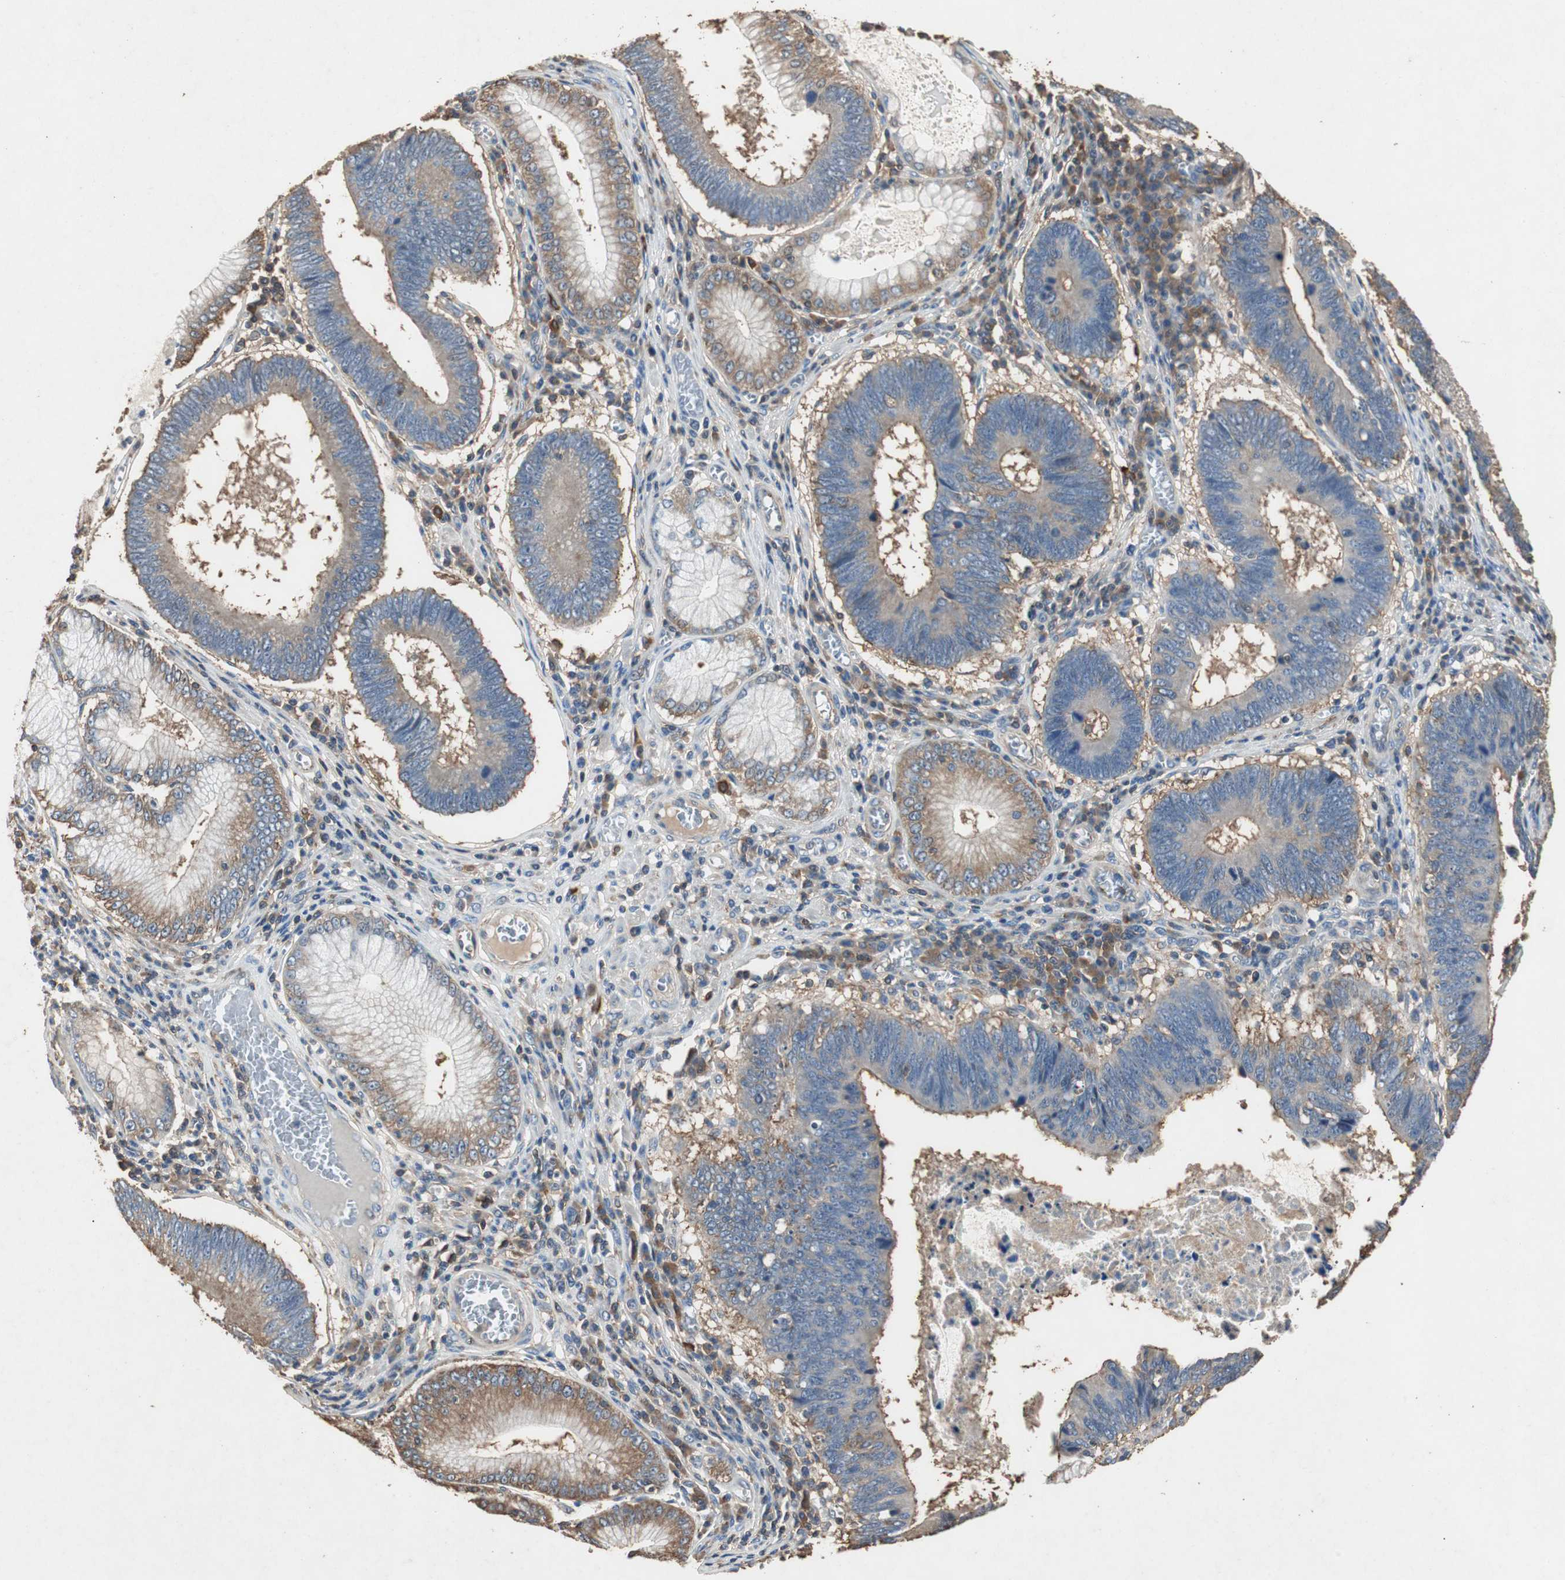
{"staining": {"intensity": "weak", "quantity": "25%-75%", "location": "cytoplasmic/membranous"}, "tissue": "stomach cancer", "cell_type": "Tumor cells", "image_type": "cancer", "snomed": [{"axis": "morphology", "description": "Adenocarcinoma, NOS"}, {"axis": "topography", "description": "Stomach"}], "caption": "Protein expression by immunohistochemistry exhibits weak cytoplasmic/membranous expression in approximately 25%-75% of tumor cells in adenocarcinoma (stomach).", "gene": "TNFRSF14", "patient": {"sex": "male", "age": 59}}